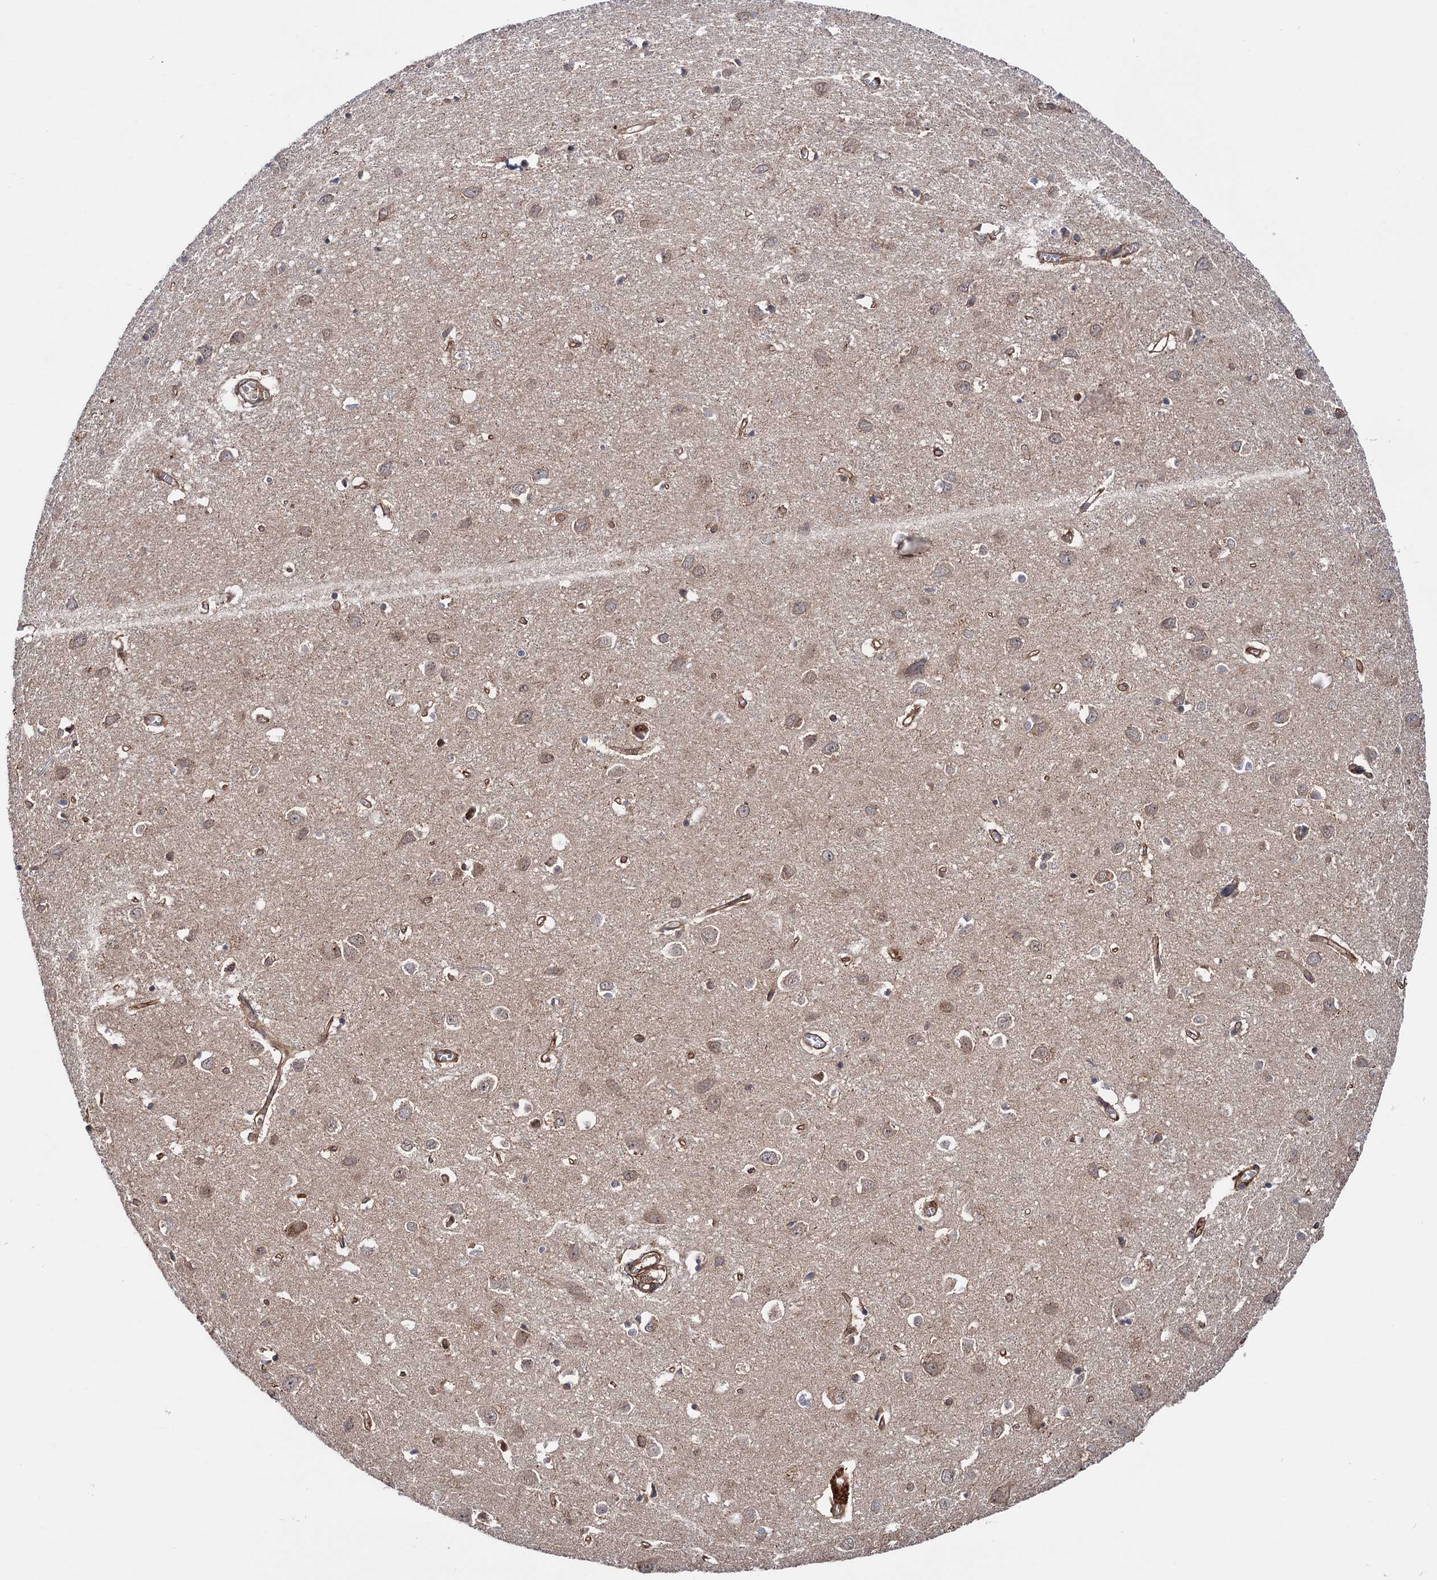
{"staining": {"intensity": "moderate", "quantity": ">75%", "location": "cytoplasmic/membranous"}, "tissue": "cerebral cortex", "cell_type": "Endothelial cells", "image_type": "normal", "snomed": [{"axis": "morphology", "description": "Normal tissue, NOS"}, {"axis": "topography", "description": "Cerebral cortex"}], "caption": "A brown stain shows moderate cytoplasmic/membranous positivity of a protein in endothelial cells of unremarkable human cerebral cortex. (Brightfield microscopy of DAB IHC at high magnification).", "gene": "ATP8B4", "patient": {"sex": "female", "age": 64}}